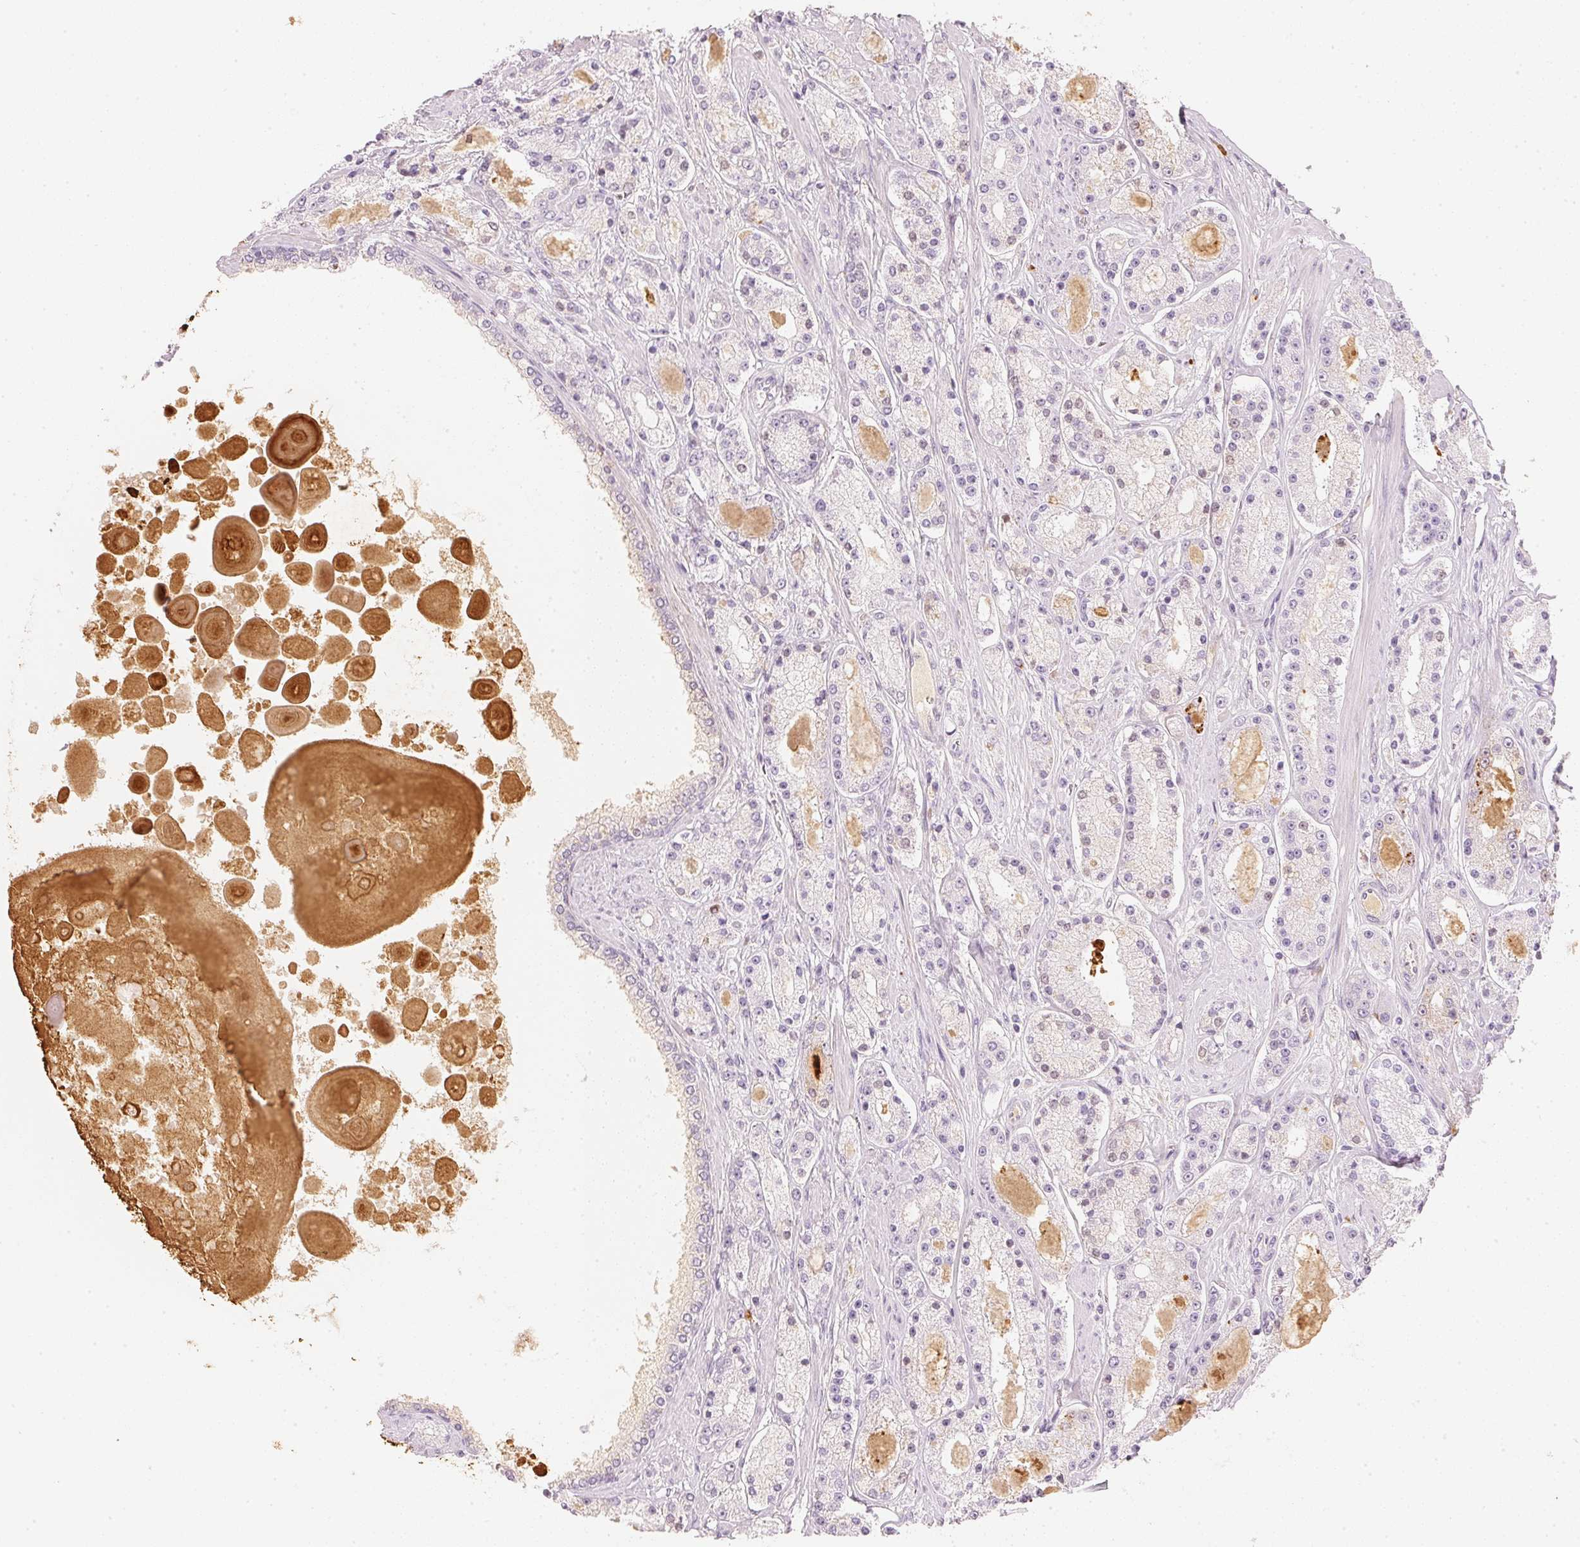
{"staining": {"intensity": "weak", "quantity": "<25%", "location": "cytoplasmic/membranous"}, "tissue": "prostate cancer", "cell_type": "Tumor cells", "image_type": "cancer", "snomed": [{"axis": "morphology", "description": "Adenocarcinoma, High grade"}, {"axis": "topography", "description": "Prostate"}], "caption": "DAB immunohistochemical staining of prostate cancer exhibits no significant positivity in tumor cells.", "gene": "RMDN2", "patient": {"sex": "male", "age": 67}}